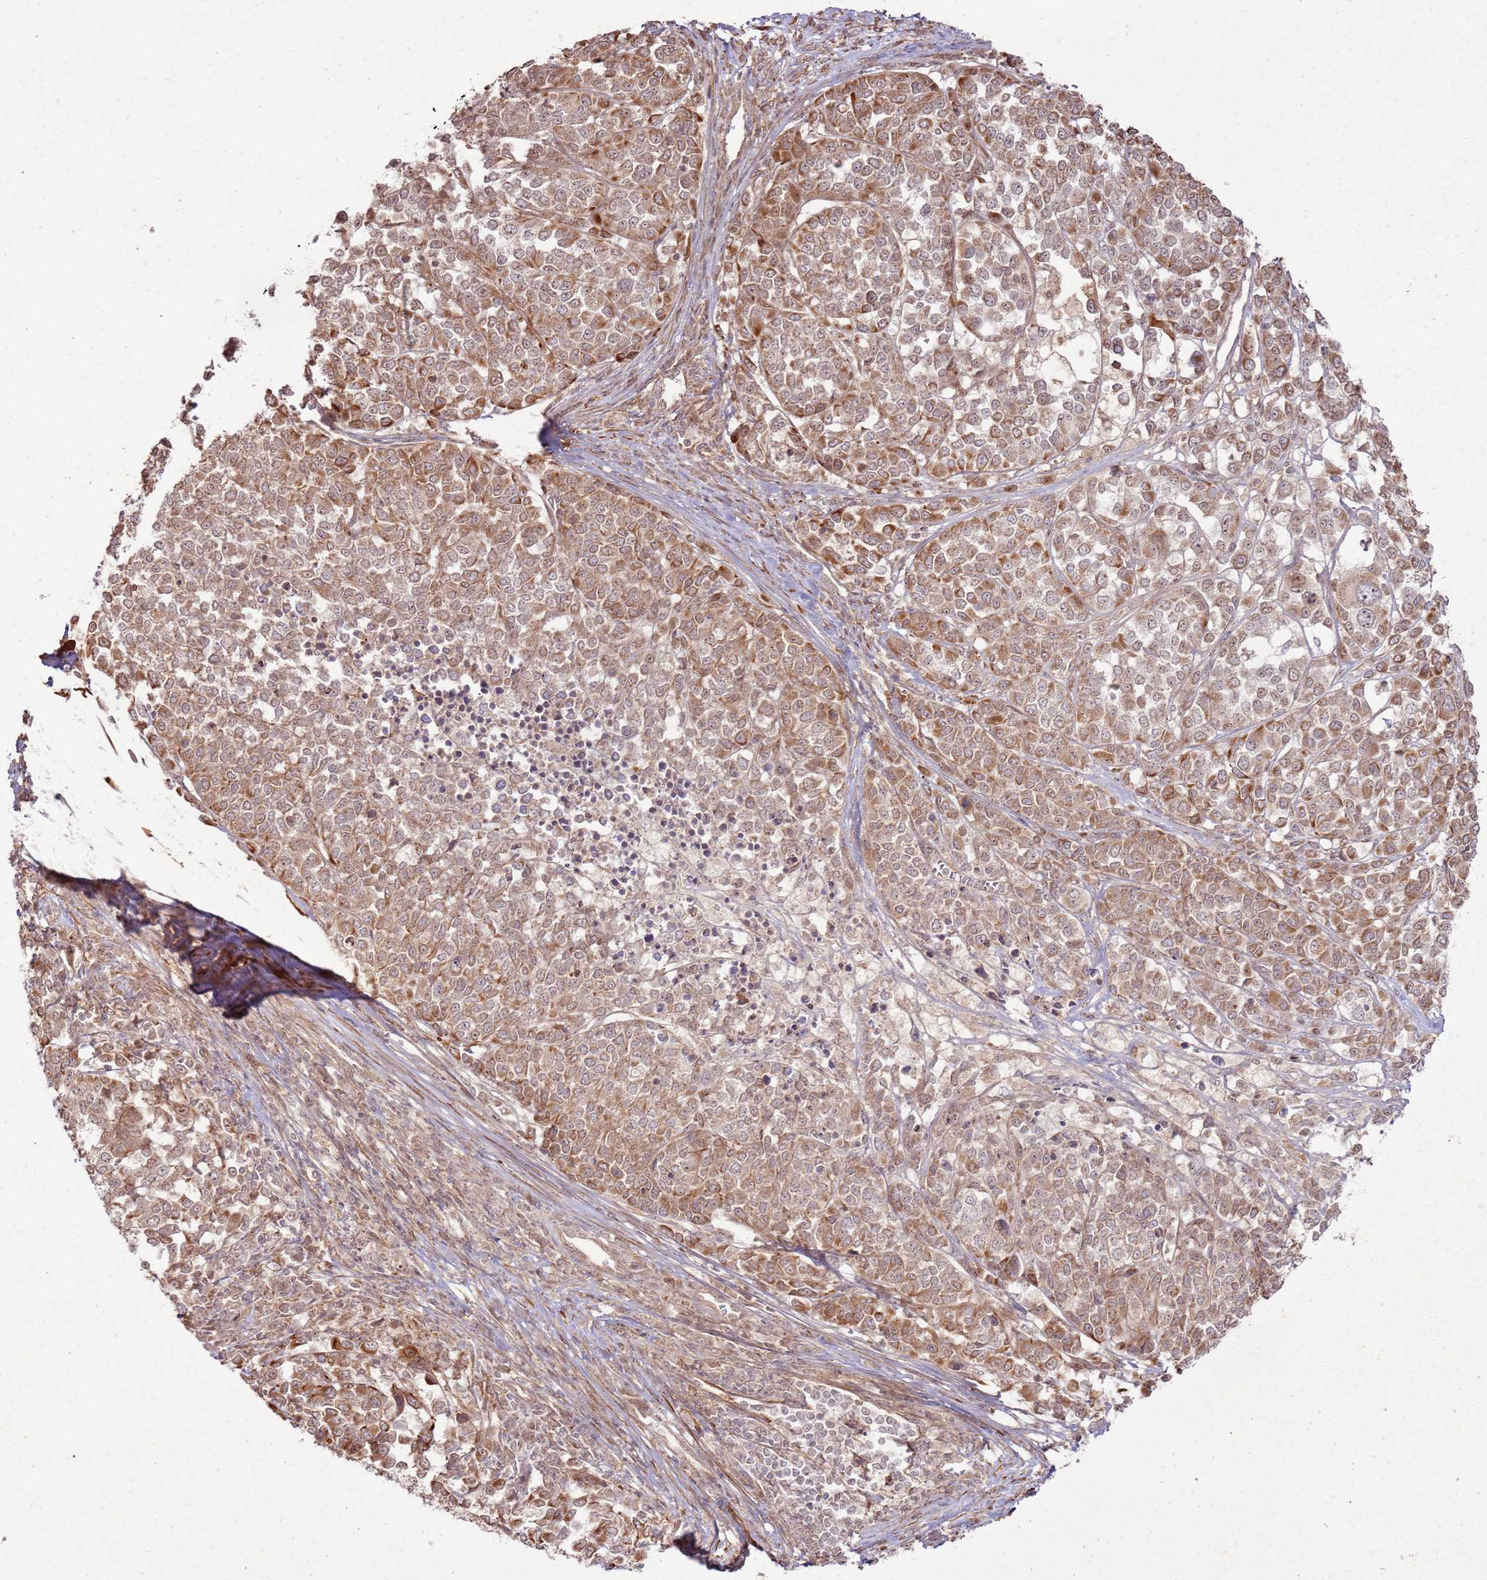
{"staining": {"intensity": "strong", "quantity": ">75%", "location": "cytoplasmic/membranous,nuclear"}, "tissue": "melanoma", "cell_type": "Tumor cells", "image_type": "cancer", "snomed": [{"axis": "morphology", "description": "Malignant melanoma, Metastatic site"}, {"axis": "topography", "description": "Lymph node"}], "caption": "Immunohistochemistry (IHC) (DAB (3,3'-diaminobenzidine)) staining of melanoma reveals strong cytoplasmic/membranous and nuclear protein positivity in about >75% of tumor cells. (IHC, brightfield microscopy, high magnification).", "gene": "ZNF623", "patient": {"sex": "male", "age": 44}}